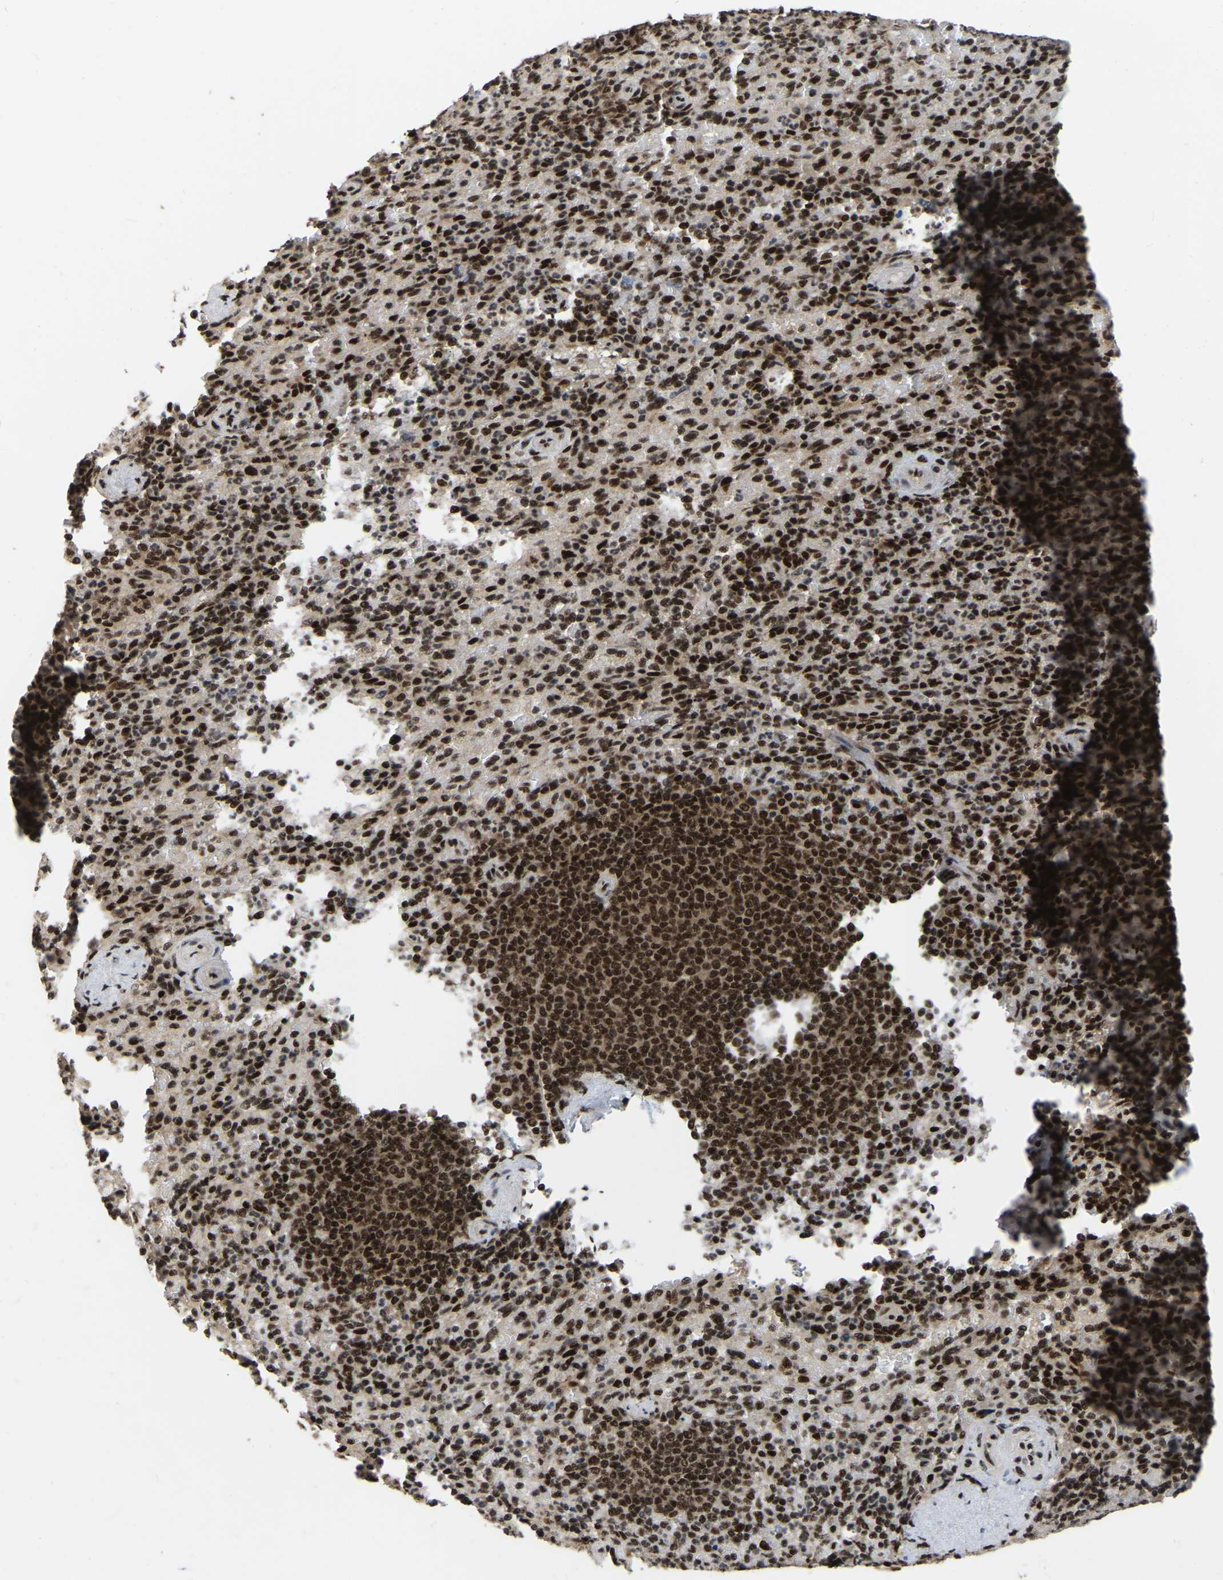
{"staining": {"intensity": "strong", "quantity": ">75%", "location": "nuclear"}, "tissue": "spleen", "cell_type": "Cells in red pulp", "image_type": "normal", "snomed": [{"axis": "morphology", "description": "Normal tissue, NOS"}, {"axis": "topography", "description": "Spleen"}], "caption": "IHC of benign human spleen demonstrates high levels of strong nuclear positivity in about >75% of cells in red pulp. The protein is stained brown, and the nuclei are stained in blue (DAB (3,3'-diaminobenzidine) IHC with brightfield microscopy, high magnification).", "gene": "TBL1XR1", "patient": {"sex": "female", "age": 74}}